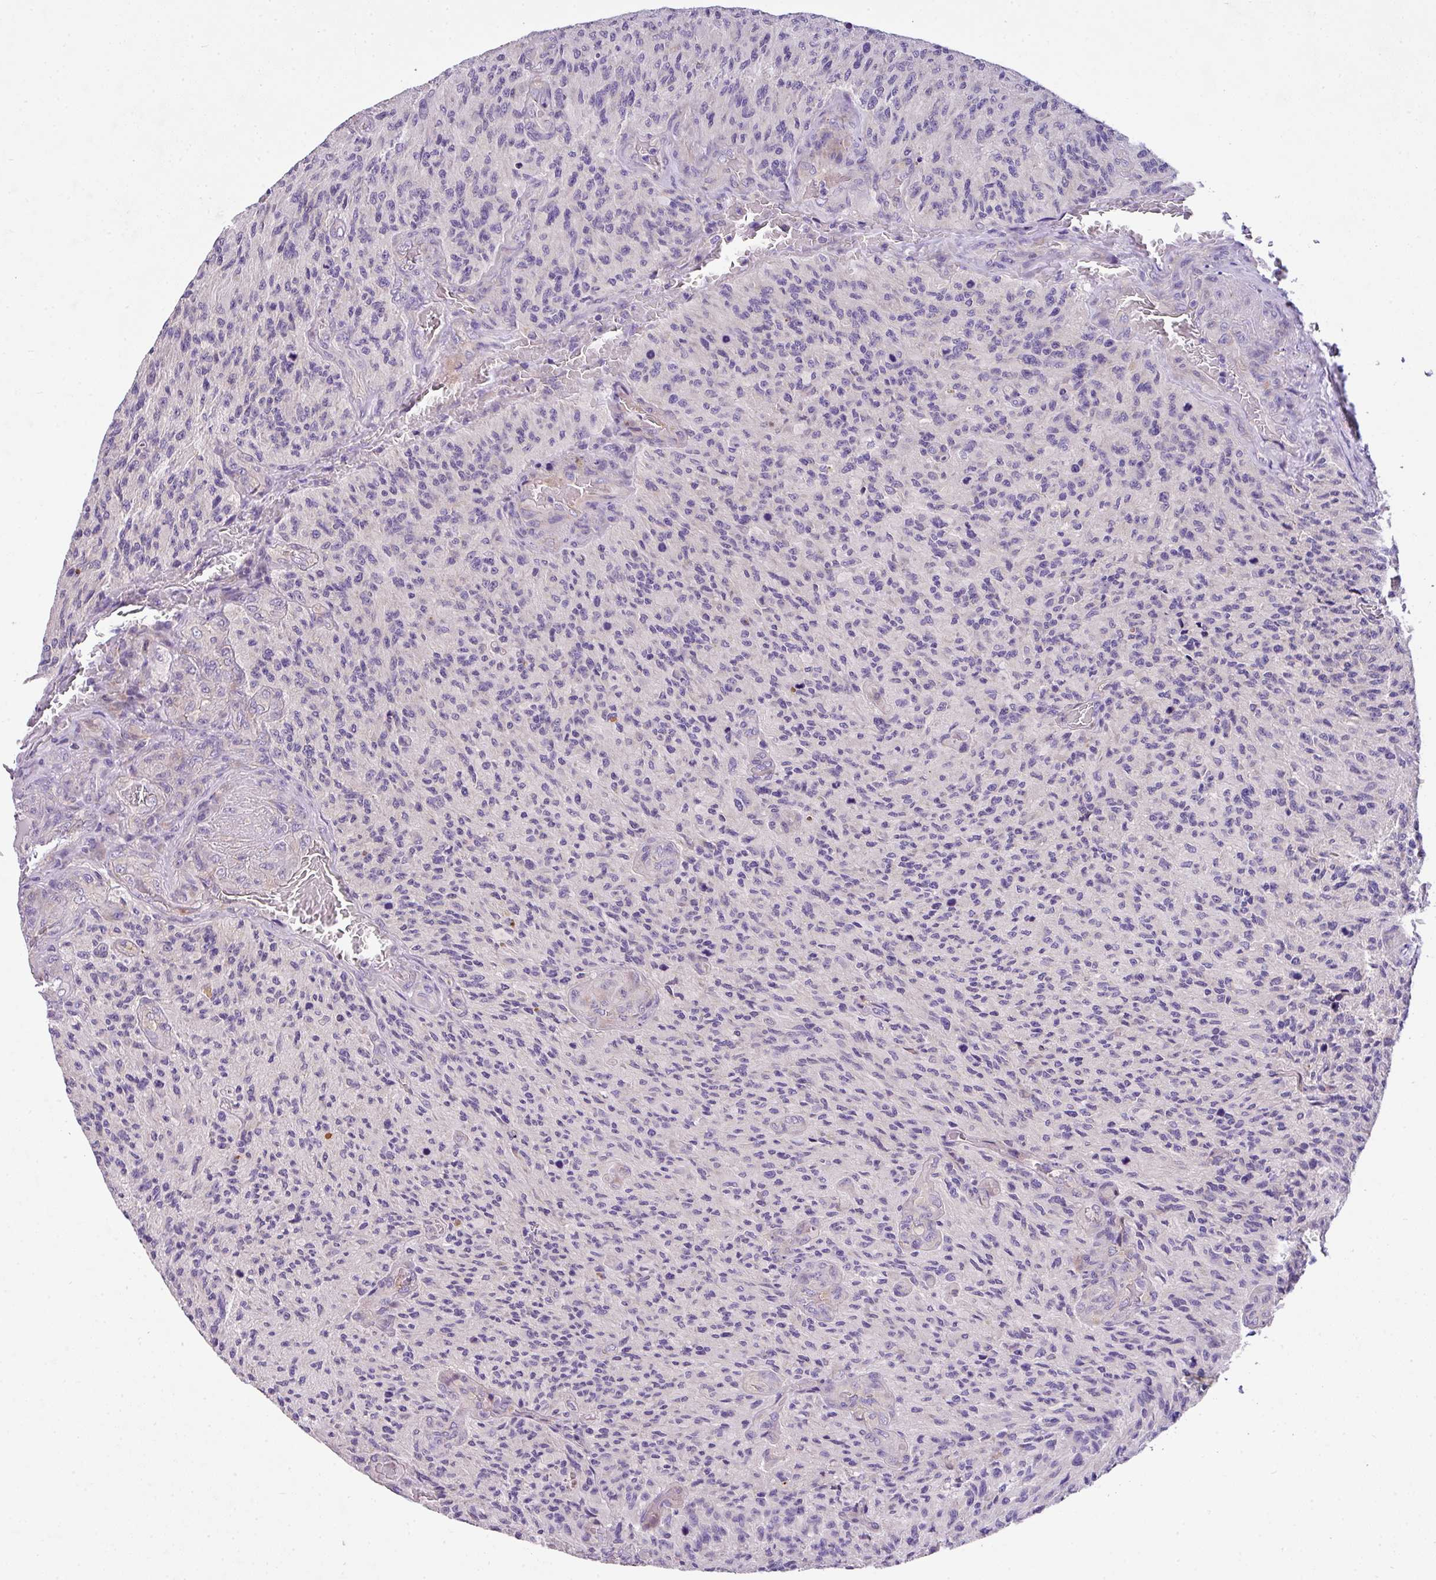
{"staining": {"intensity": "negative", "quantity": "none", "location": "none"}, "tissue": "glioma", "cell_type": "Tumor cells", "image_type": "cancer", "snomed": [{"axis": "morphology", "description": "Normal tissue, NOS"}, {"axis": "morphology", "description": "Glioma, malignant, High grade"}, {"axis": "topography", "description": "Cerebral cortex"}], "caption": "Tumor cells show no significant protein staining in malignant glioma (high-grade).", "gene": "ANXA2R", "patient": {"sex": "male", "age": 56}}